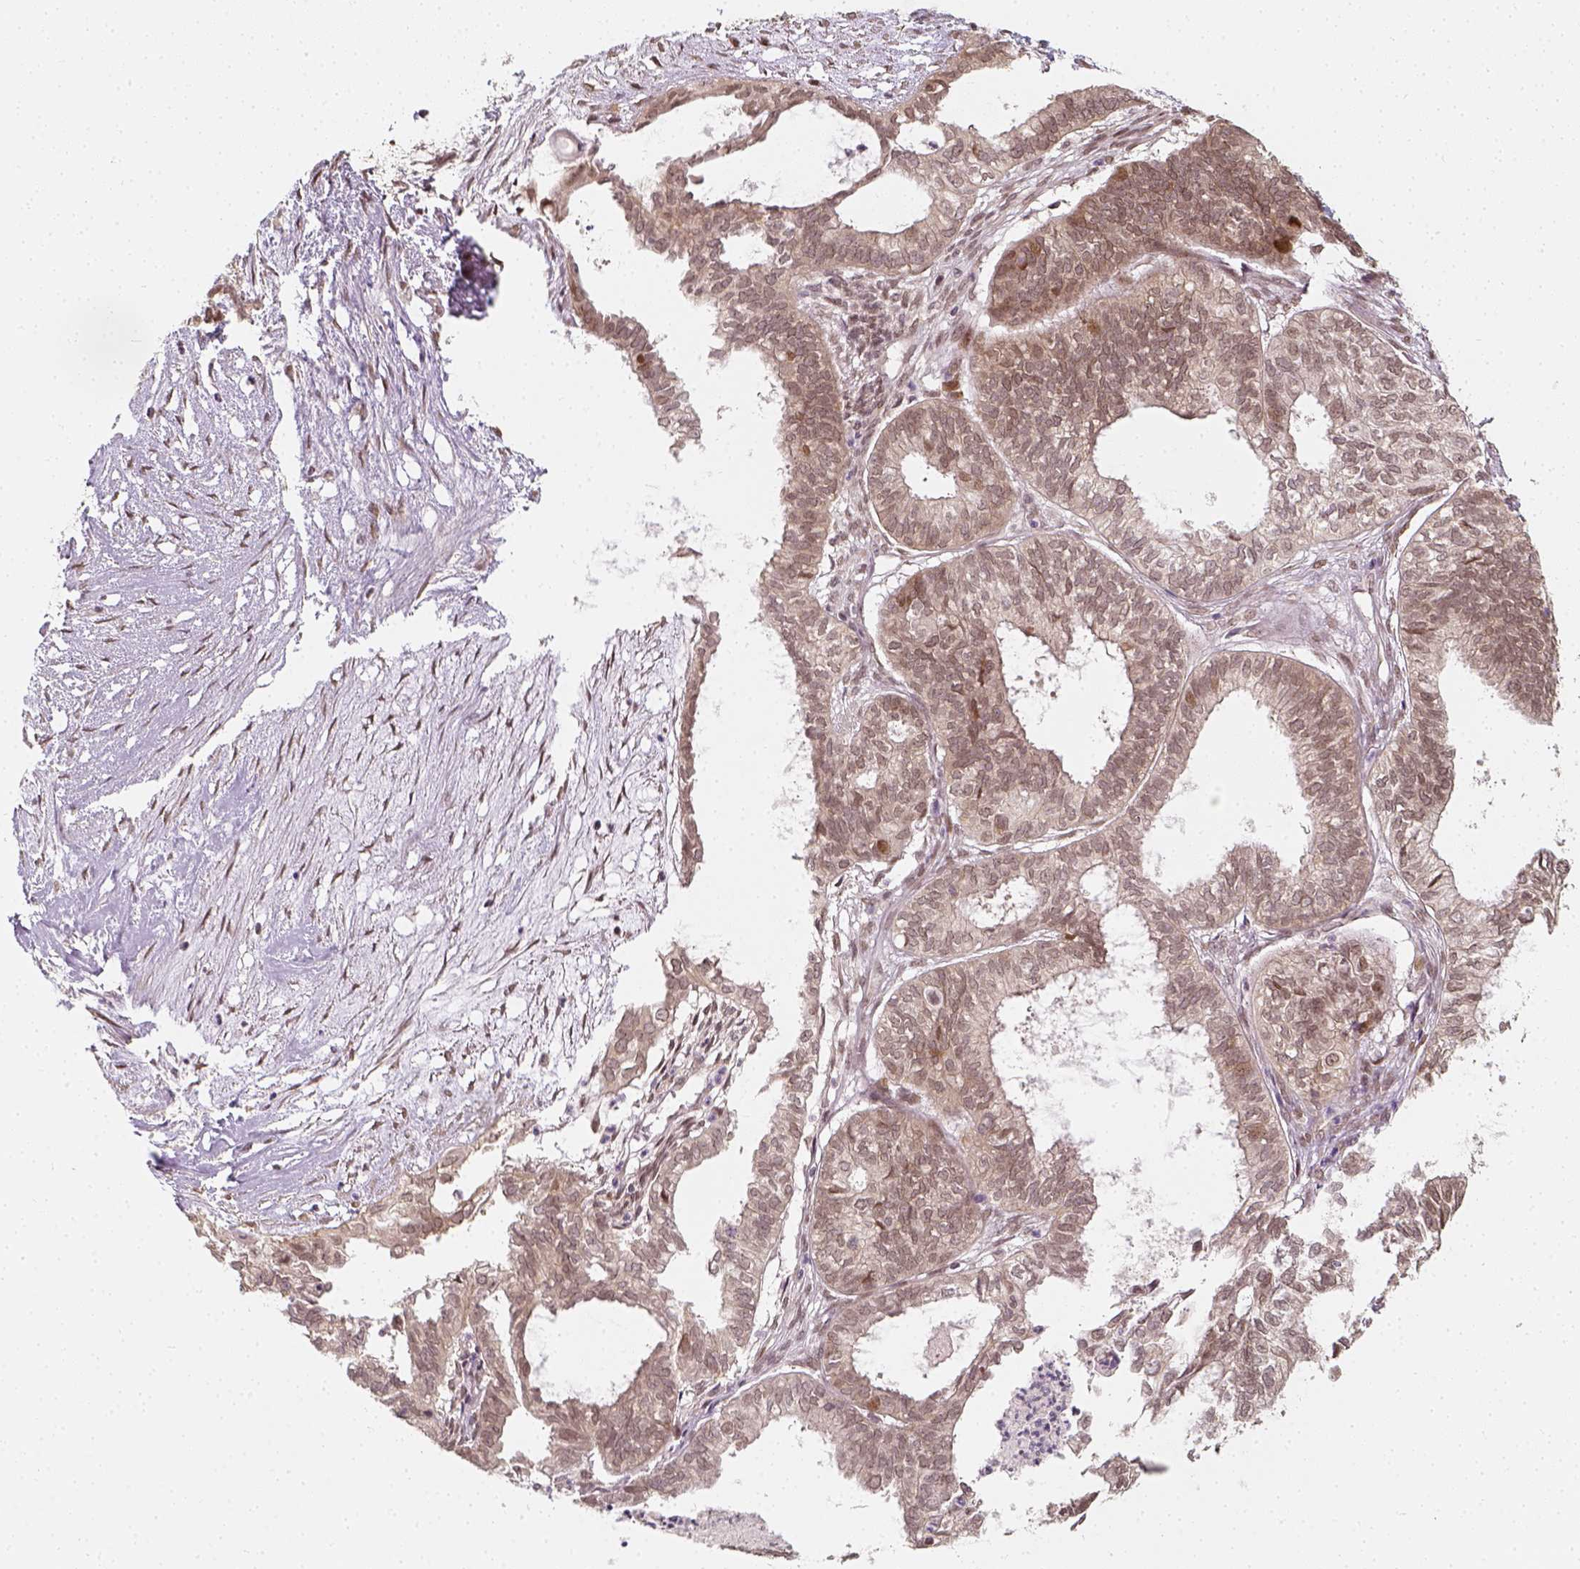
{"staining": {"intensity": "weak", "quantity": "<25%", "location": "nuclear"}, "tissue": "ovarian cancer", "cell_type": "Tumor cells", "image_type": "cancer", "snomed": [{"axis": "morphology", "description": "Carcinoma, endometroid"}, {"axis": "topography", "description": "Ovary"}], "caption": "DAB immunohistochemical staining of human ovarian endometroid carcinoma demonstrates no significant positivity in tumor cells.", "gene": "ZMAT3", "patient": {"sex": "female", "age": 64}}